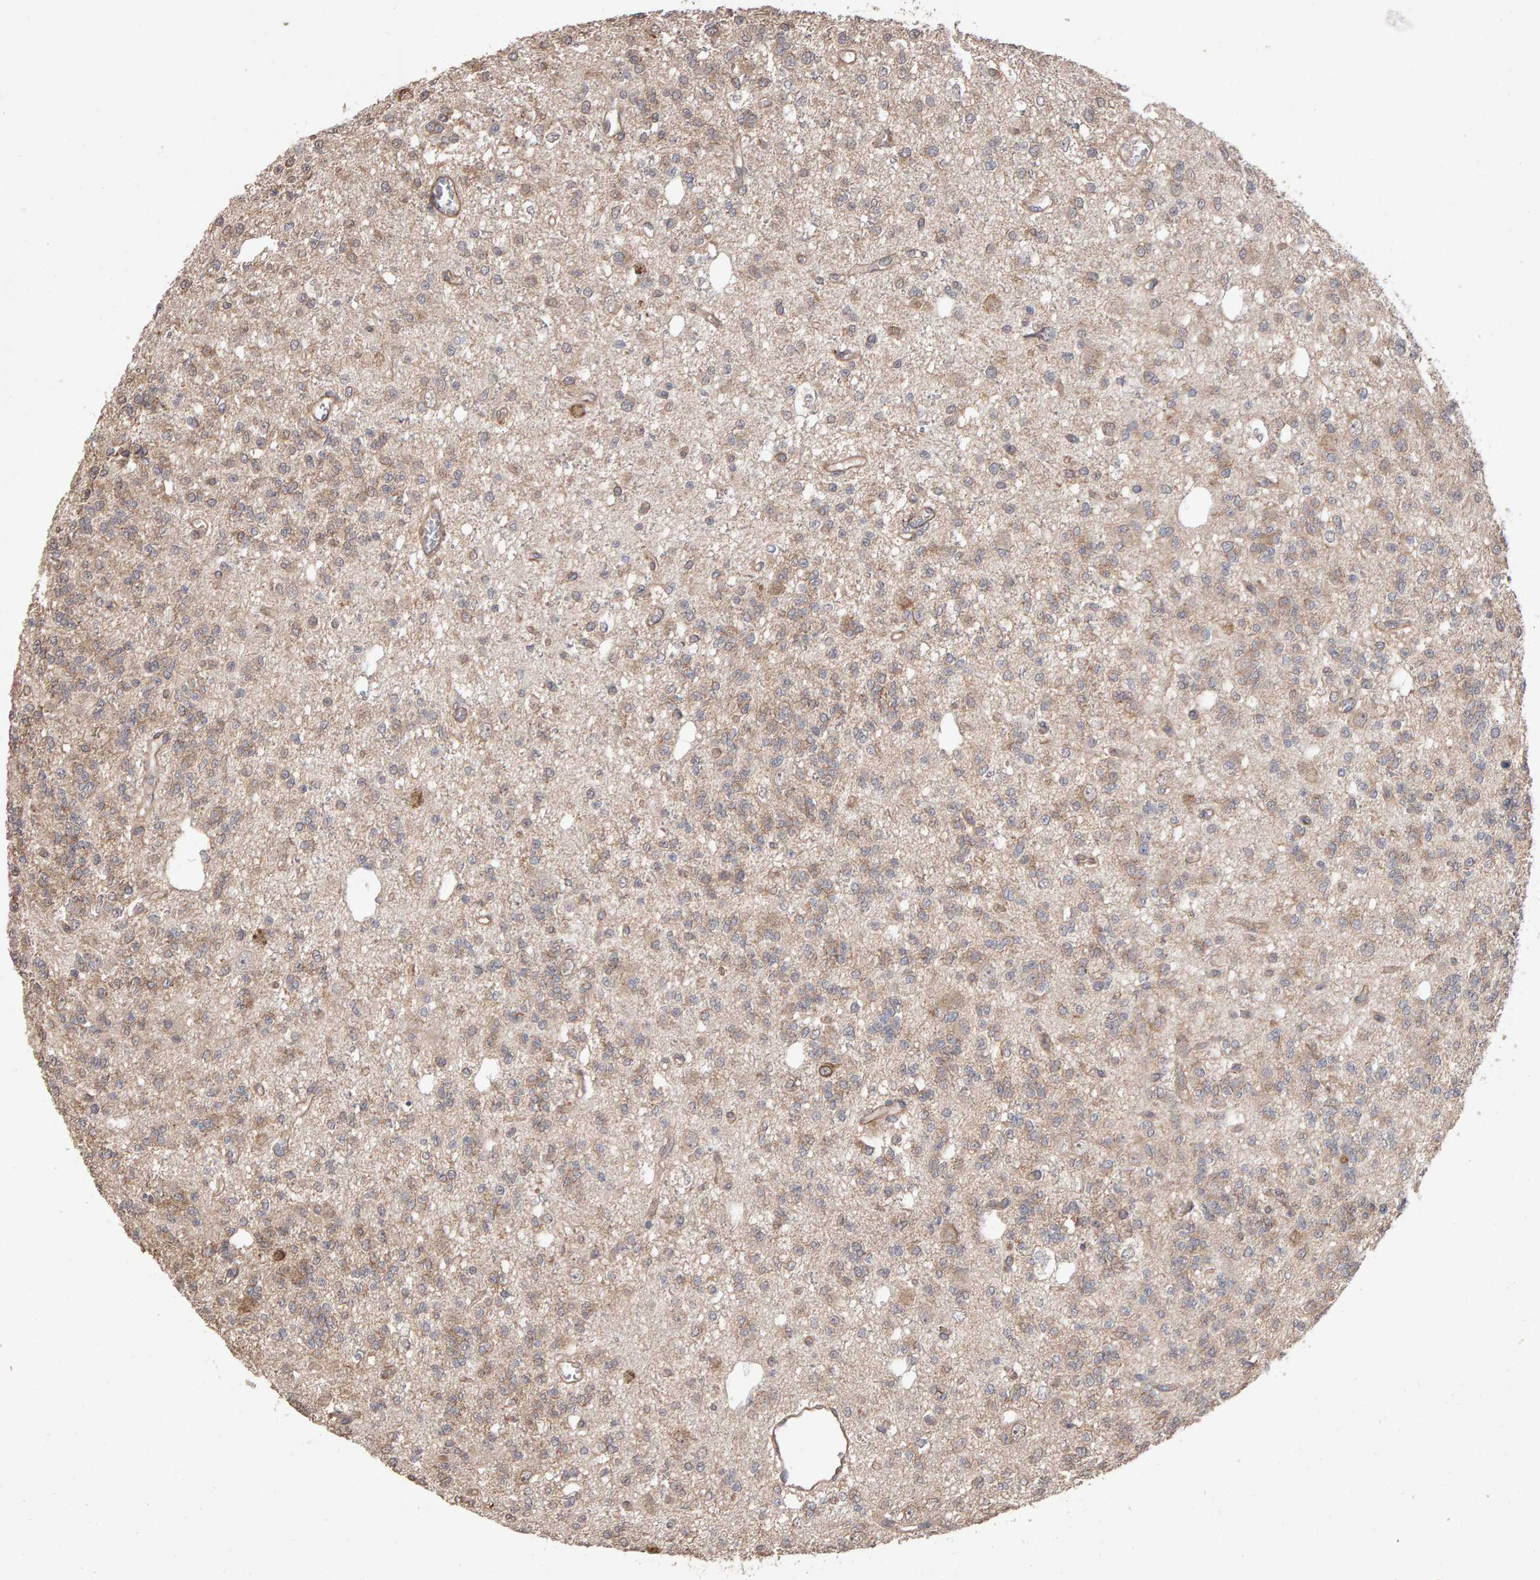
{"staining": {"intensity": "weak", "quantity": ">75%", "location": "cytoplasmic/membranous"}, "tissue": "glioma", "cell_type": "Tumor cells", "image_type": "cancer", "snomed": [{"axis": "morphology", "description": "Glioma, malignant, Low grade"}, {"axis": "topography", "description": "Brain"}], "caption": "Protein expression analysis of glioma shows weak cytoplasmic/membranous expression in about >75% of tumor cells.", "gene": "SCRIB", "patient": {"sex": "male", "age": 38}}